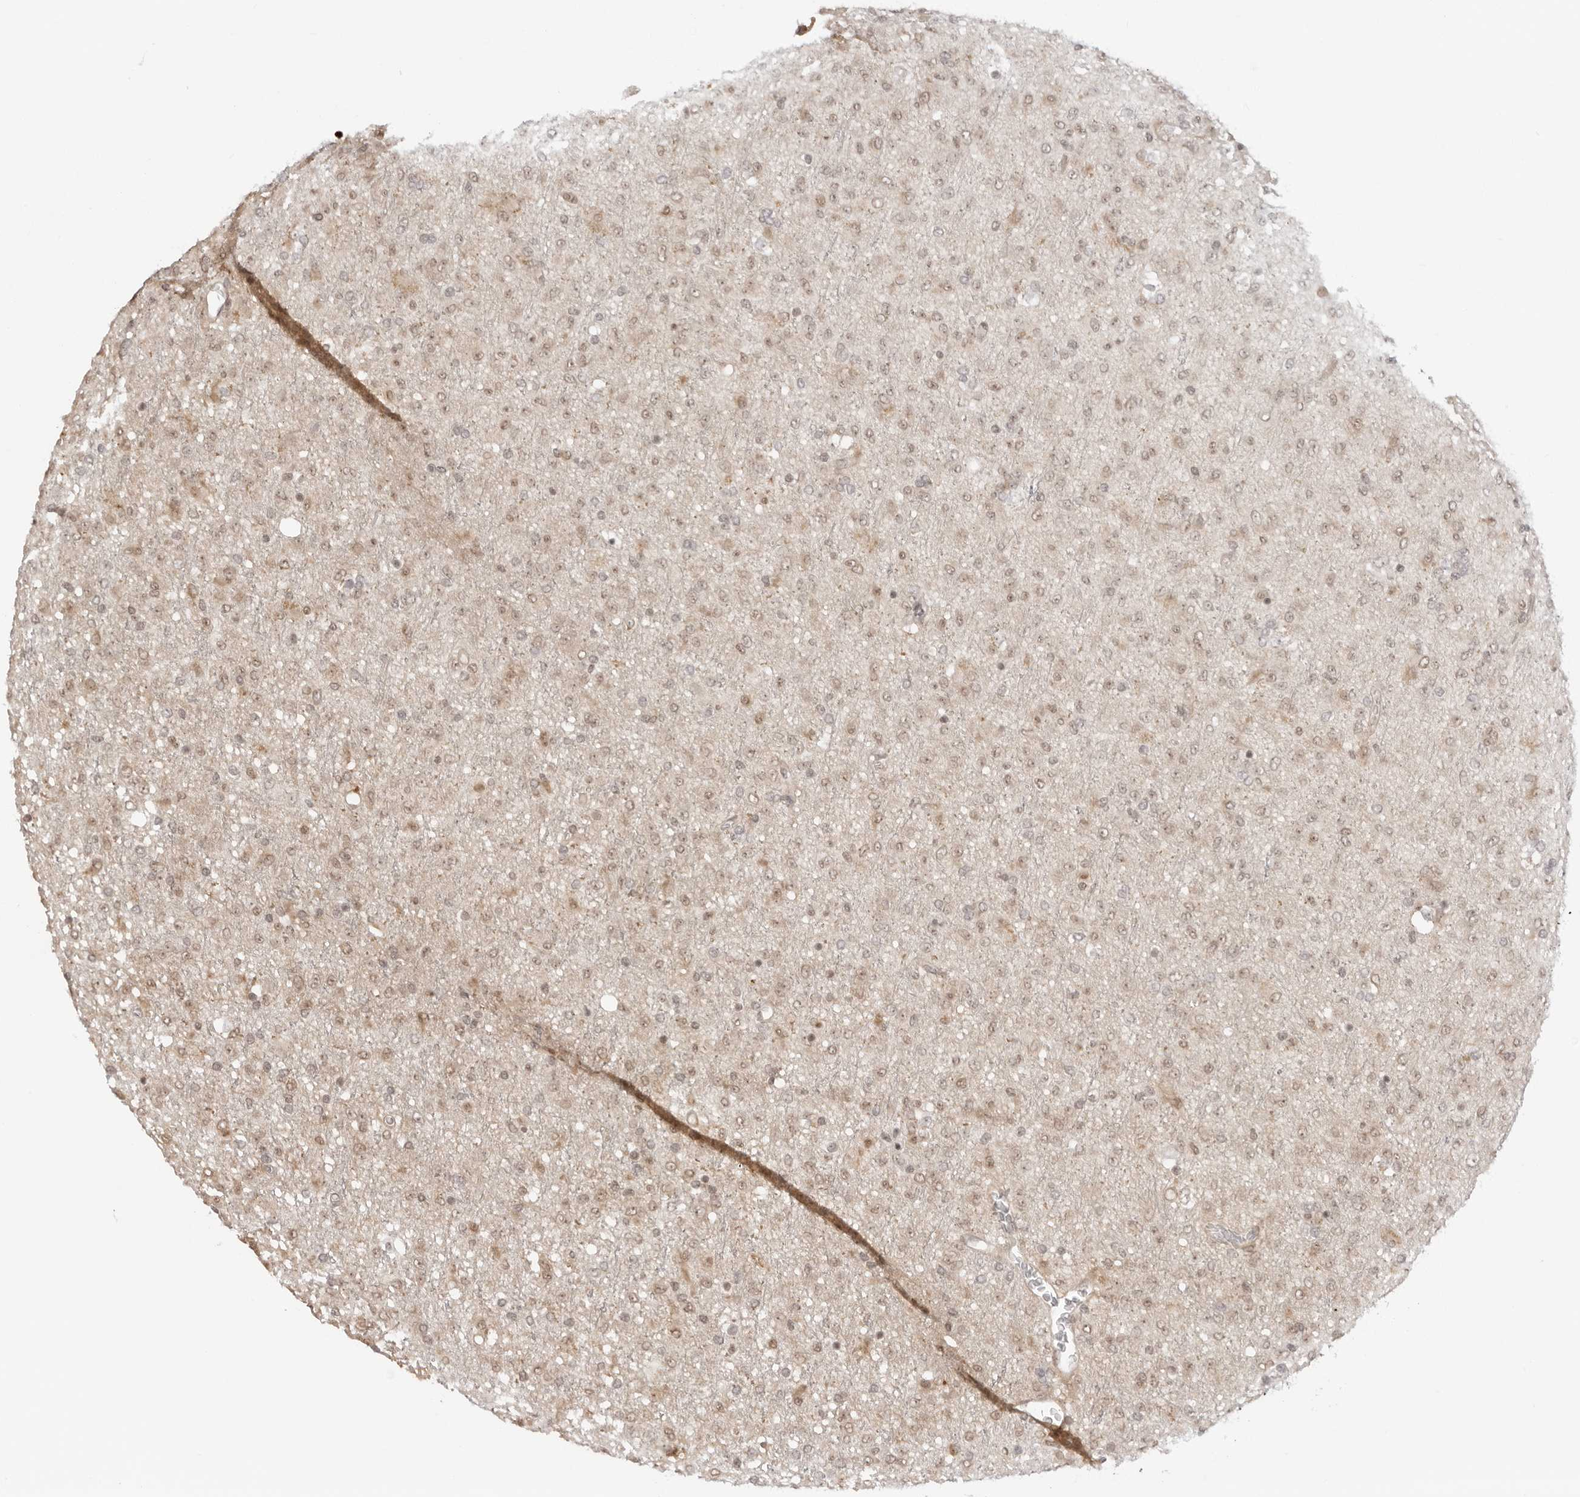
{"staining": {"intensity": "weak", "quantity": ">75%", "location": "nuclear"}, "tissue": "glioma", "cell_type": "Tumor cells", "image_type": "cancer", "snomed": [{"axis": "morphology", "description": "Glioma, malignant, Low grade"}, {"axis": "topography", "description": "Brain"}], "caption": "Human malignant glioma (low-grade) stained with a protein marker demonstrates weak staining in tumor cells.", "gene": "RNF146", "patient": {"sex": "male", "age": 65}}